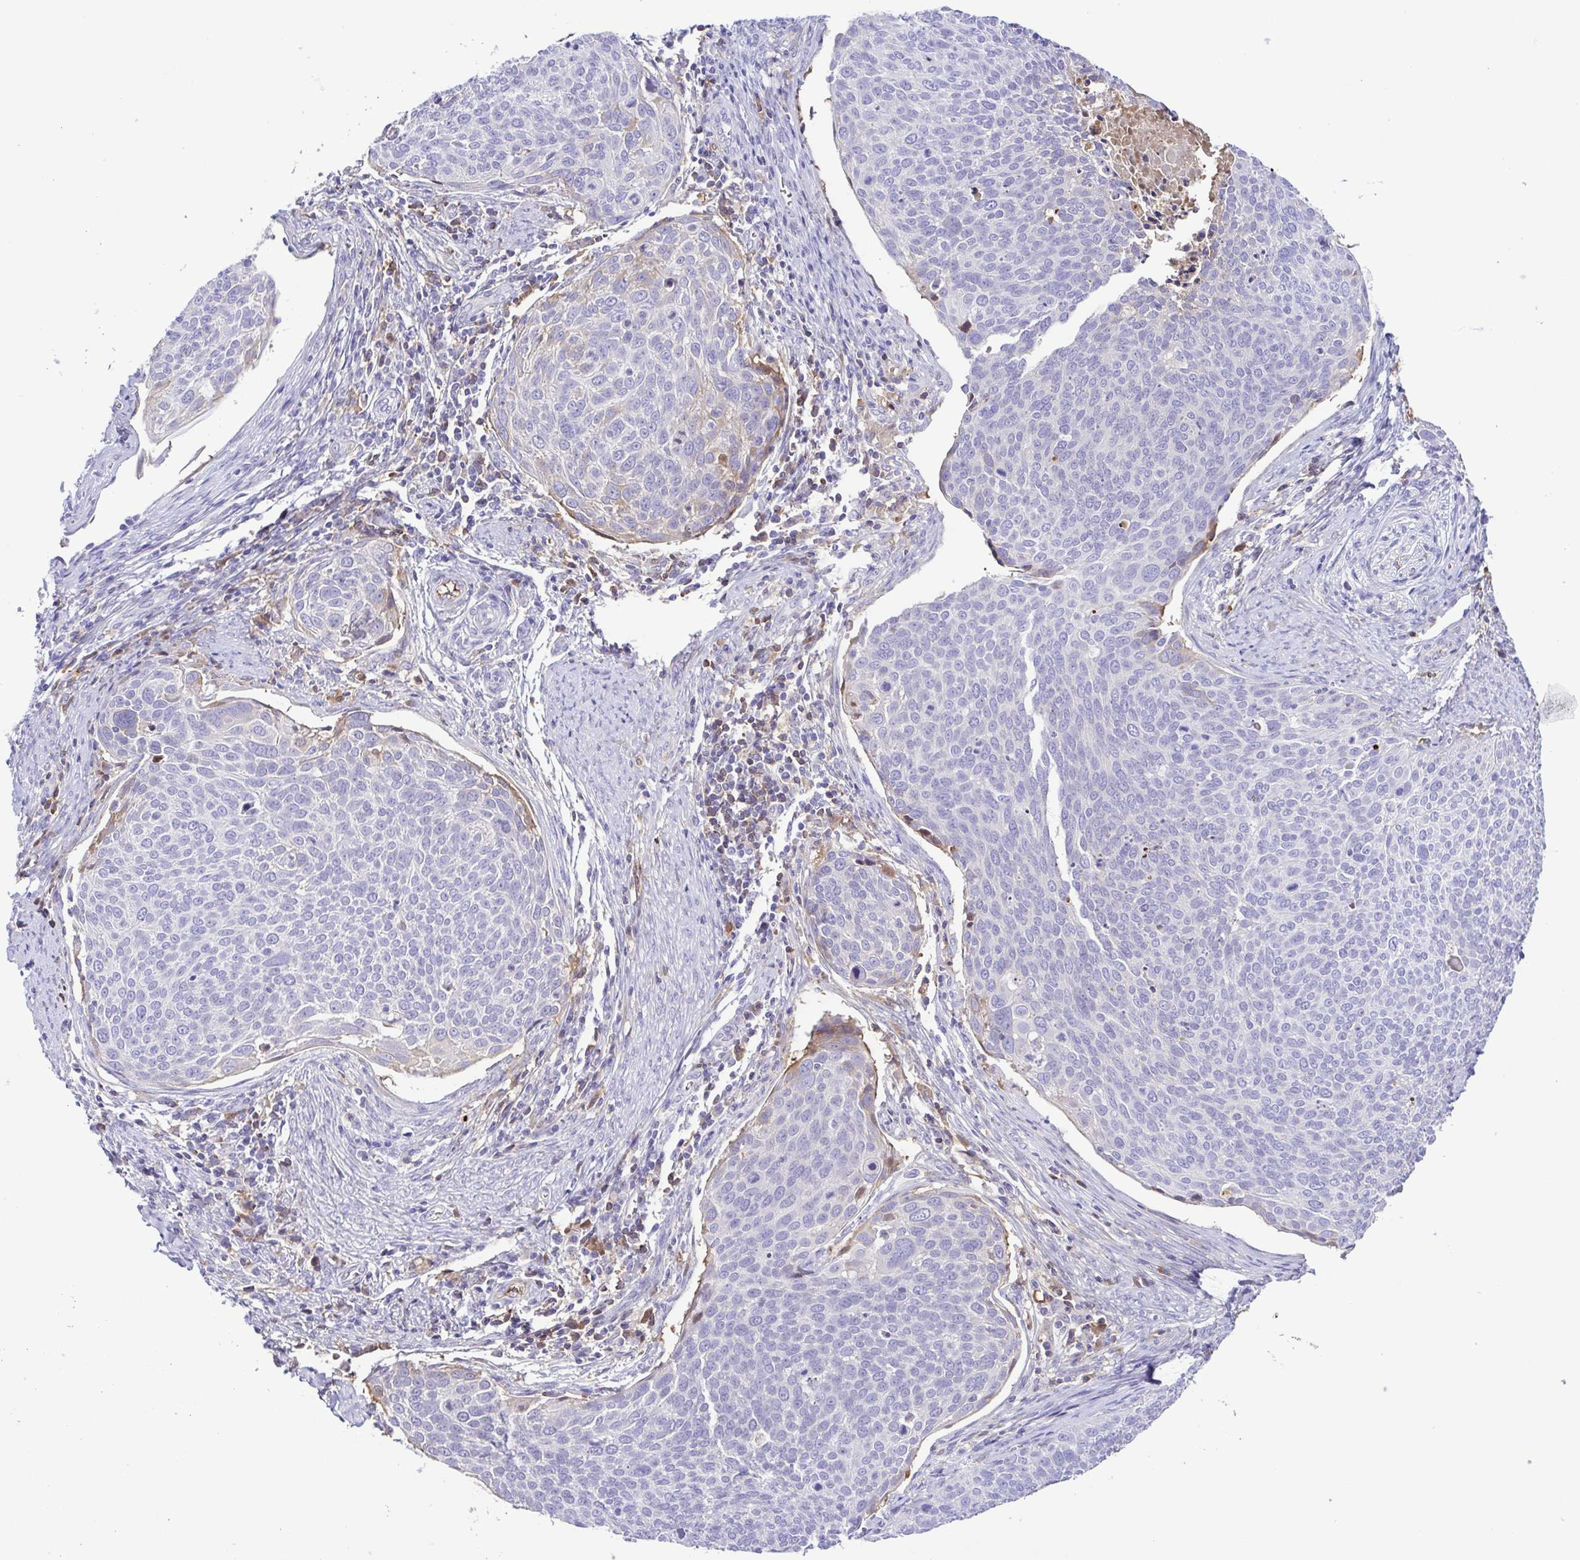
{"staining": {"intensity": "negative", "quantity": "none", "location": "none"}, "tissue": "cervical cancer", "cell_type": "Tumor cells", "image_type": "cancer", "snomed": [{"axis": "morphology", "description": "Squamous cell carcinoma, NOS"}, {"axis": "topography", "description": "Cervix"}], "caption": "A photomicrograph of human cervical squamous cell carcinoma is negative for staining in tumor cells. The staining was performed using DAB to visualize the protein expression in brown, while the nuclei were stained in blue with hematoxylin (Magnification: 20x).", "gene": "IGFL1", "patient": {"sex": "female", "age": 39}}